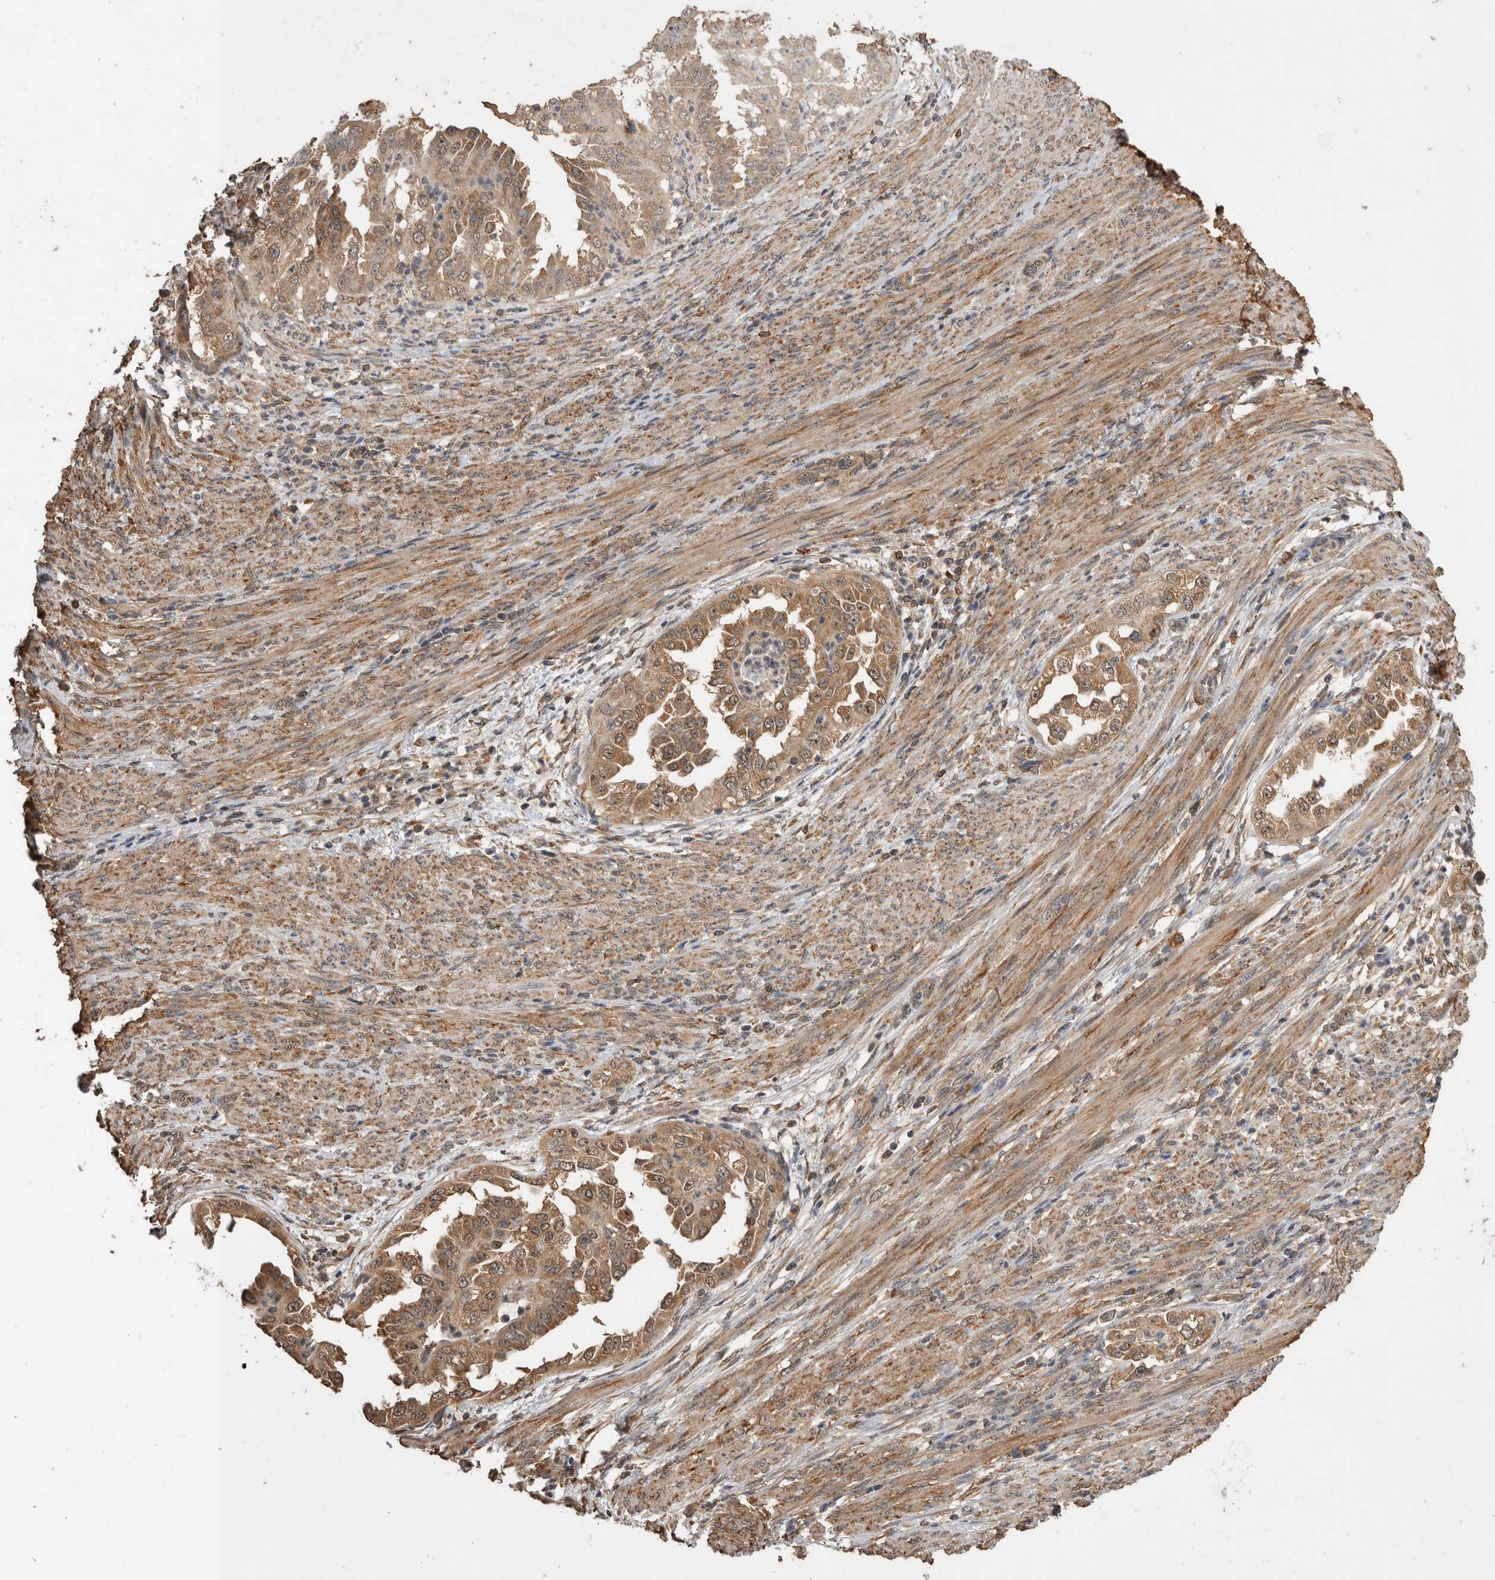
{"staining": {"intensity": "moderate", "quantity": ">75%", "location": "cytoplasmic/membranous,nuclear"}, "tissue": "endometrial cancer", "cell_type": "Tumor cells", "image_type": "cancer", "snomed": [{"axis": "morphology", "description": "Adenocarcinoma, NOS"}, {"axis": "topography", "description": "Endometrium"}], "caption": "Tumor cells exhibit medium levels of moderate cytoplasmic/membranous and nuclear expression in approximately >75% of cells in human endometrial cancer (adenocarcinoma). (DAB (3,3'-diaminobenzidine) IHC with brightfield microscopy, high magnification).", "gene": "DVL2", "patient": {"sex": "female", "age": 85}}